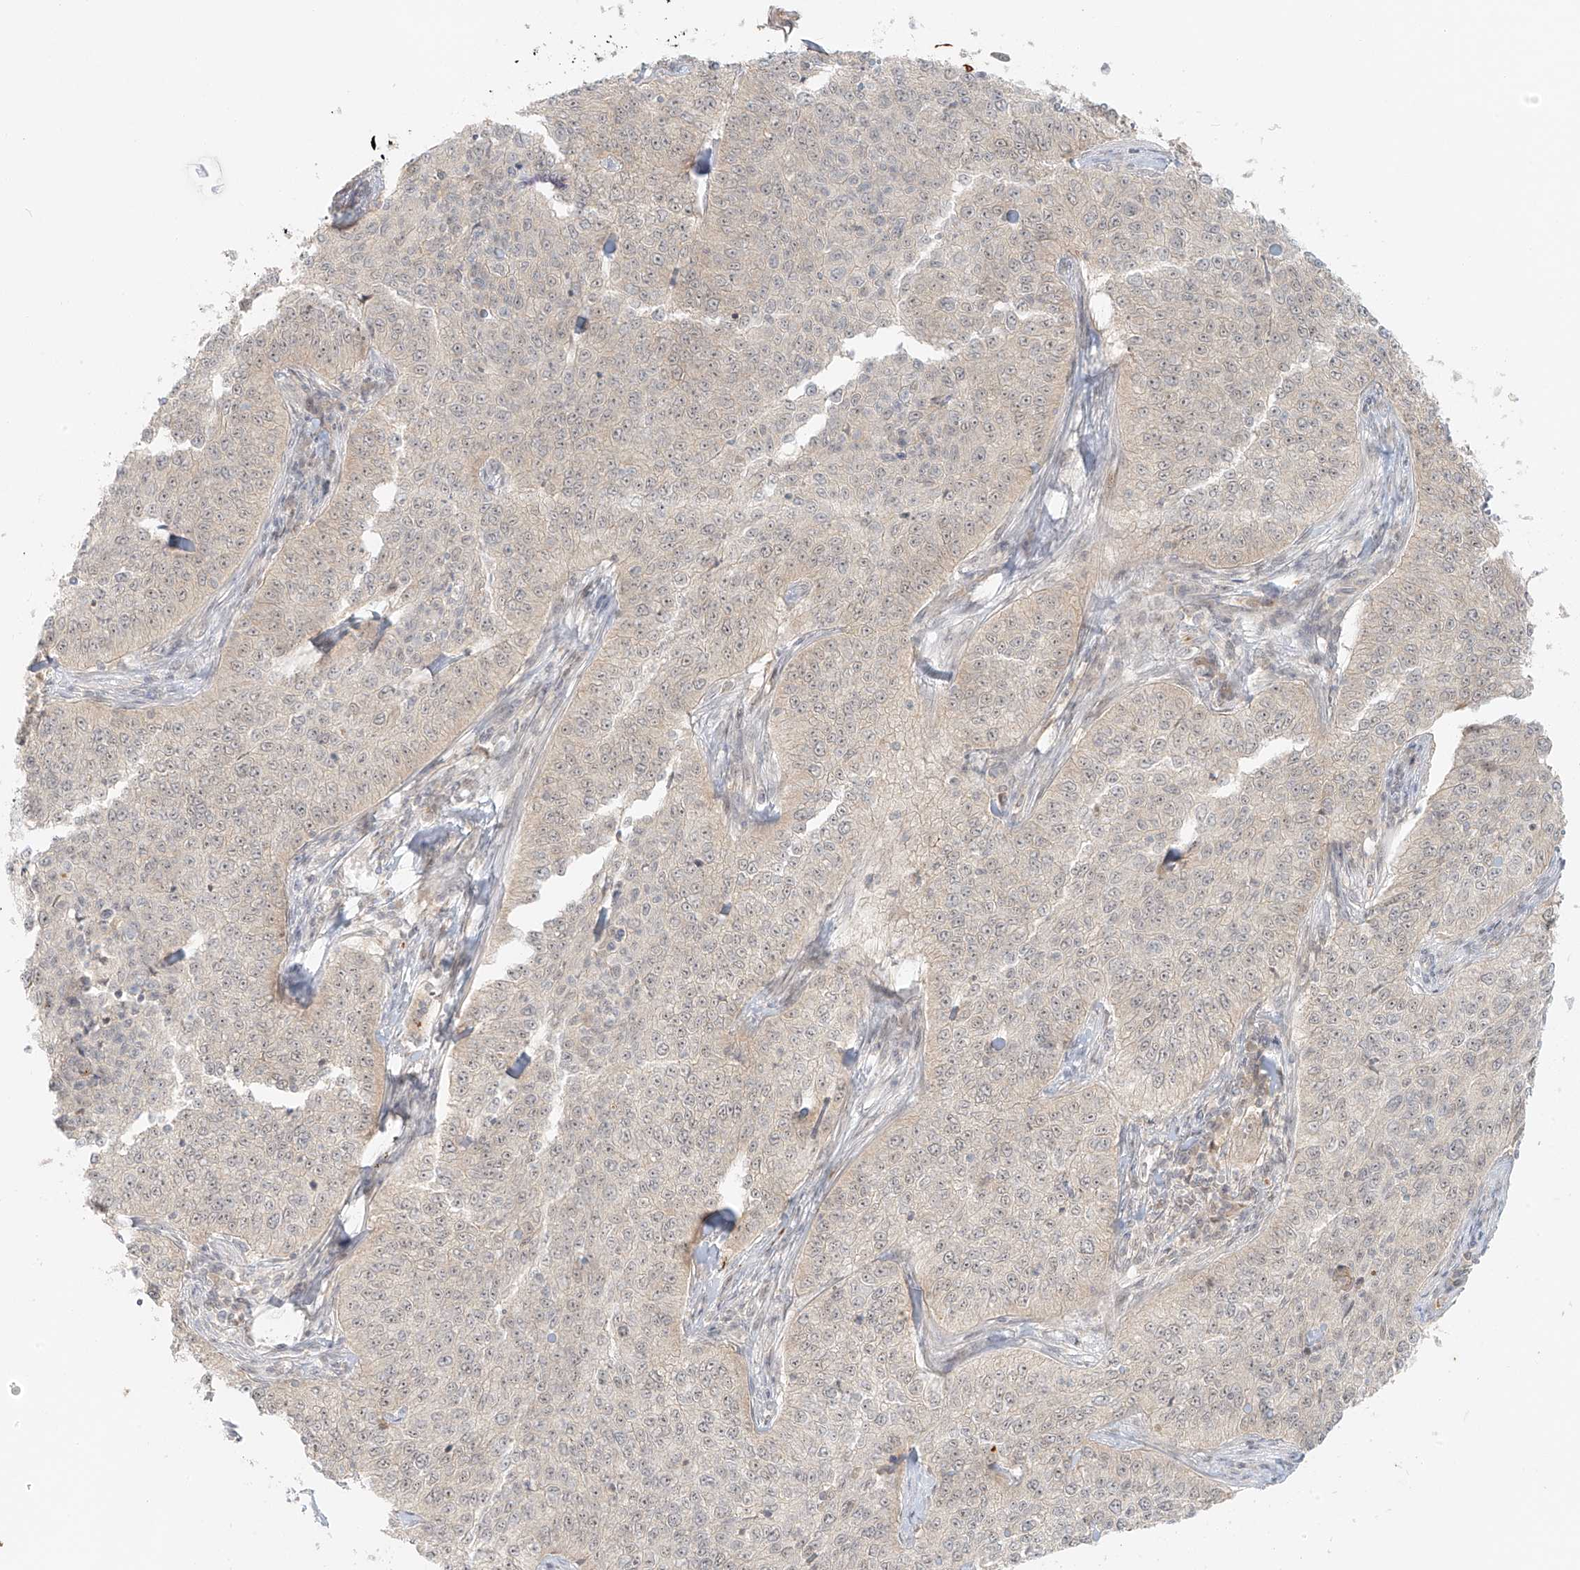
{"staining": {"intensity": "negative", "quantity": "none", "location": "none"}, "tissue": "cervical cancer", "cell_type": "Tumor cells", "image_type": "cancer", "snomed": [{"axis": "morphology", "description": "Squamous cell carcinoma, NOS"}, {"axis": "topography", "description": "Cervix"}], "caption": "Immunohistochemical staining of human squamous cell carcinoma (cervical) reveals no significant positivity in tumor cells.", "gene": "MIPEP", "patient": {"sex": "female", "age": 35}}